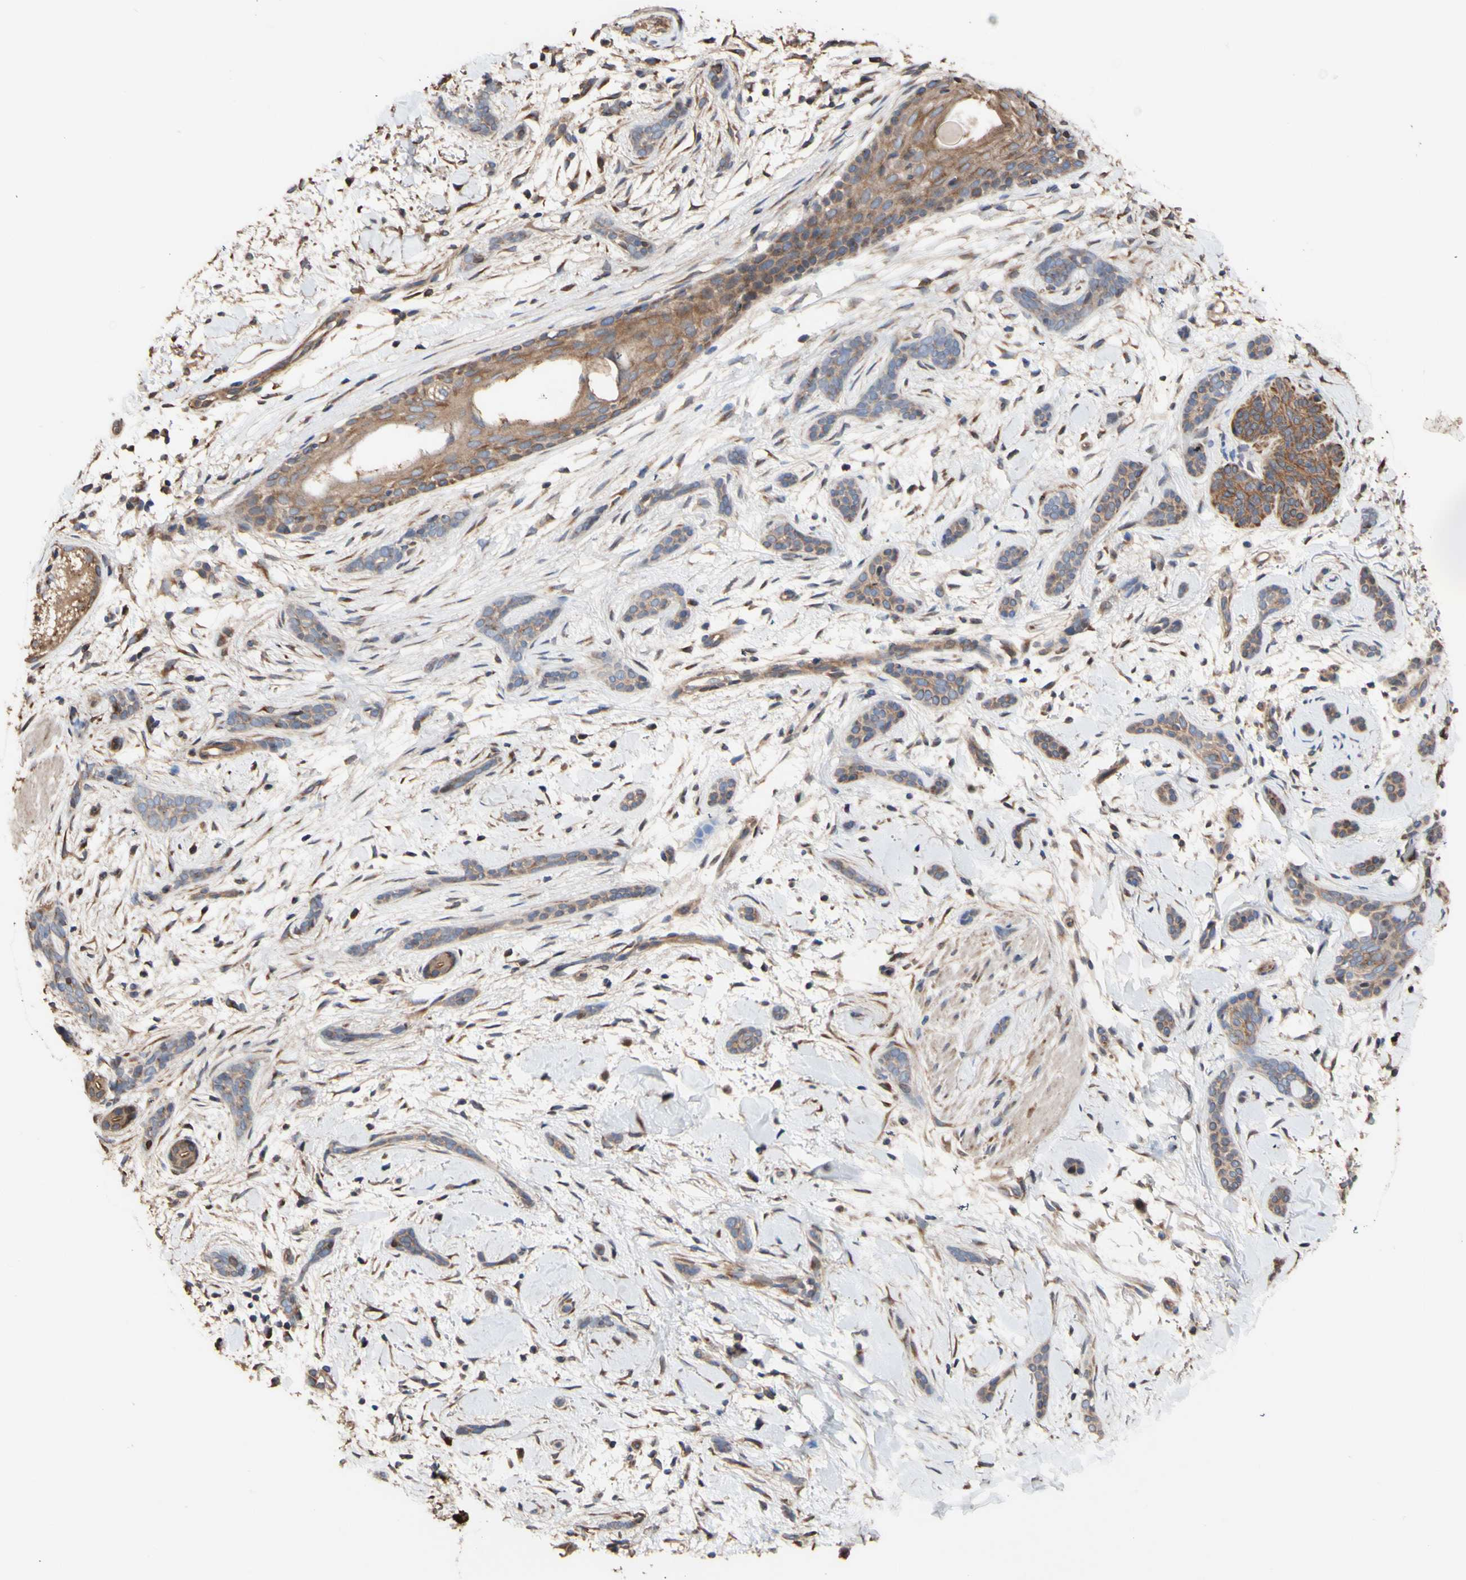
{"staining": {"intensity": "weak", "quantity": ">75%", "location": "cytoplasmic/membranous"}, "tissue": "skin cancer", "cell_type": "Tumor cells", "image_type": "cancer", "snomed": [{"axis": "morphology", "description": "Basal cell carcinoma"}, {"axis": "morphology", "description": "Adnexal tumor, benign"}, {"axis": "topography", "description": "Skin"}], "caption": "Human basal cell carcinoma (skin) stained with a brown dye demonstrates weak cytoplasmic/membranous positive positivity in approximately >75% of tumor cells.", "gene": "NECTIN3", "patient": {"sex": "female", "age": 42}}